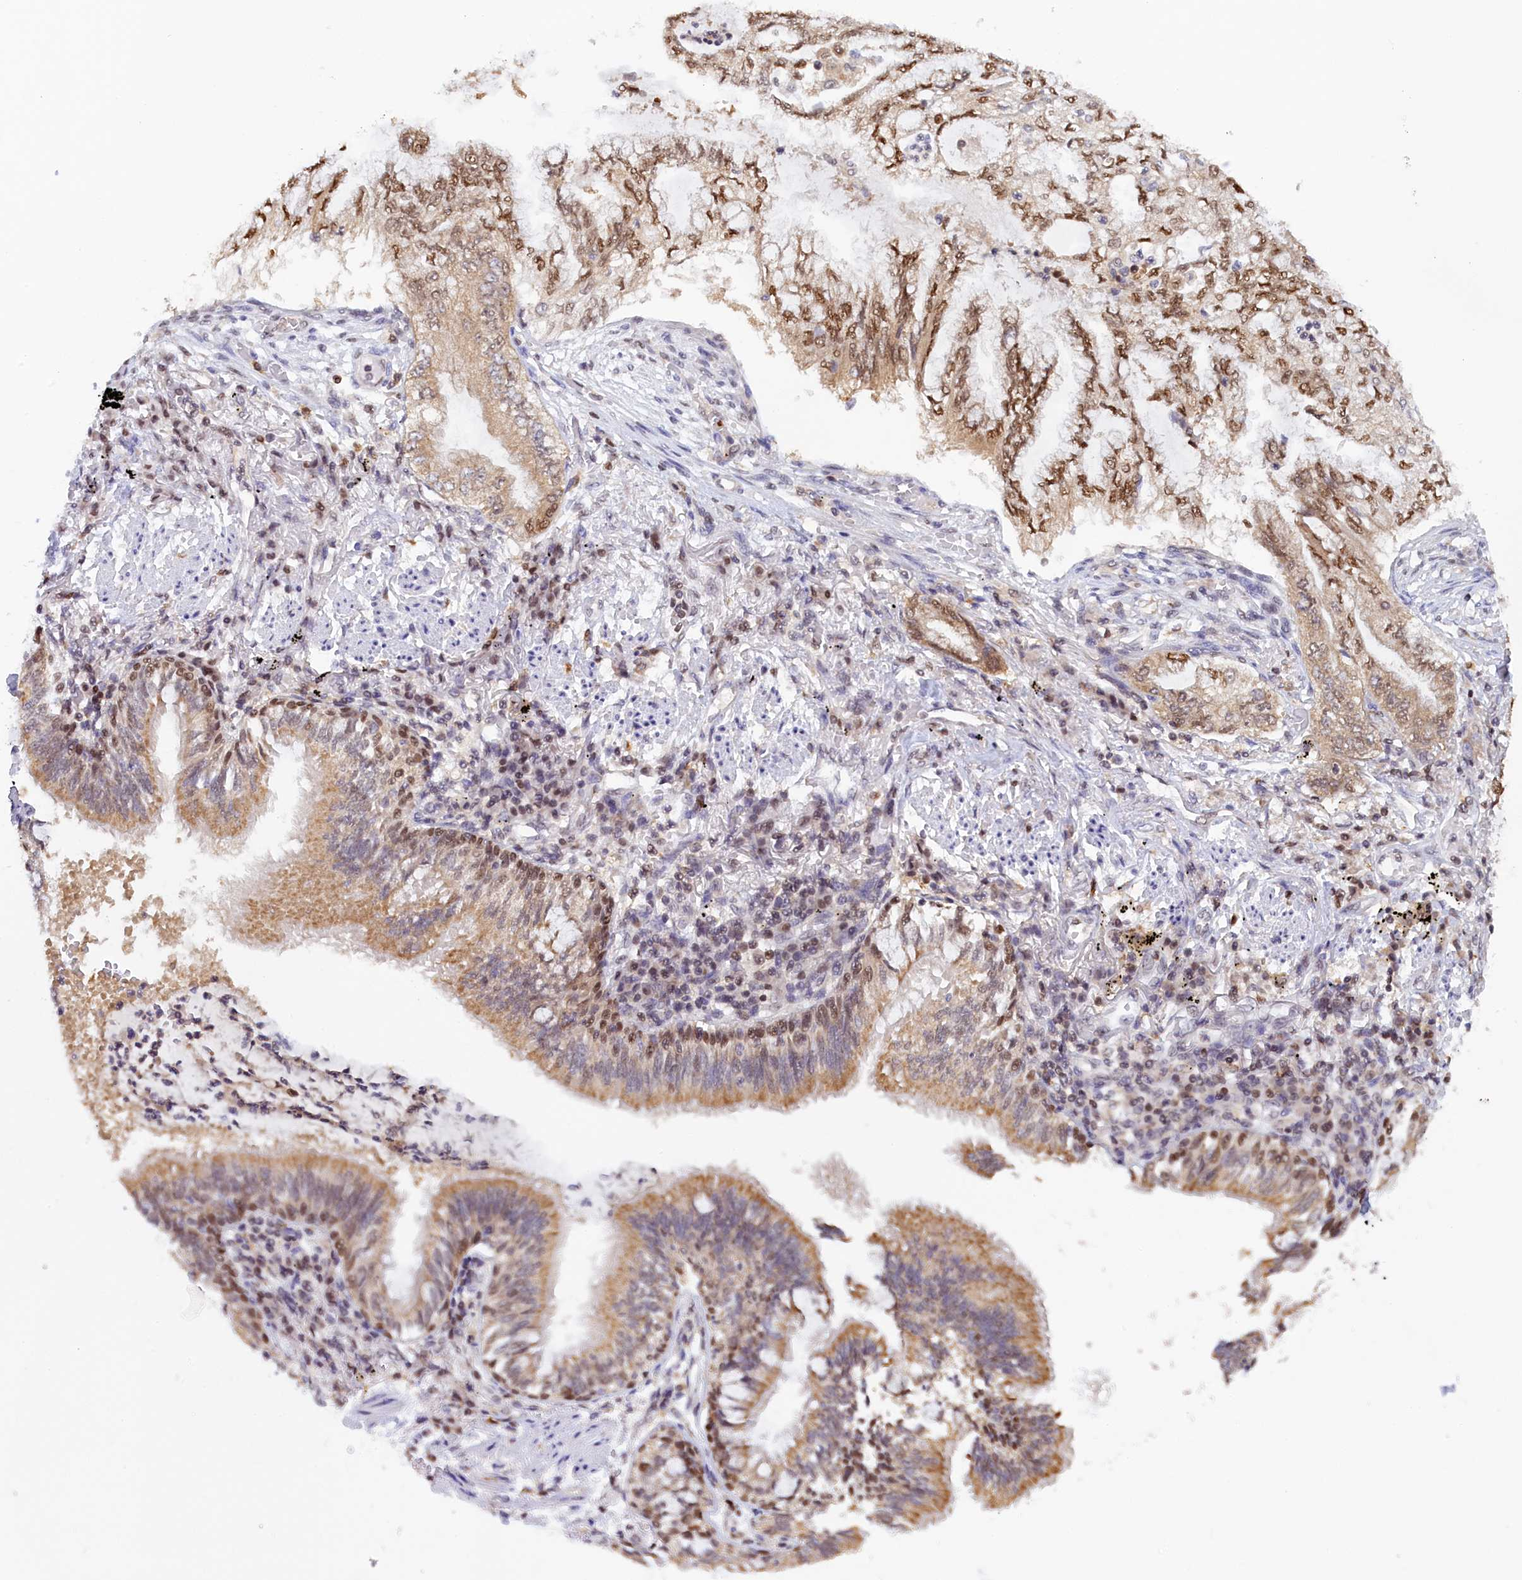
{"staining": {"intensity": "moderate", "quantity": ">75%", "location": "nuclear"}, "tissue": "lung cancer", "cell_type": "Tumor cells", "image_type": "cancer", "snomed": [{"axis": "morphology", "description": "Adenocarcinoma, NOS"}, {"axis": "topography", "description": "Lung"}], "caption": "Lung cancer (adenocarcinoma) was stained to show a protein in brown. There is medium levels of moderate nuclear expression in about >75% of tumor cells.", "gene": "IZUMO2", "patient": {"sex": "female", "age": 70}}